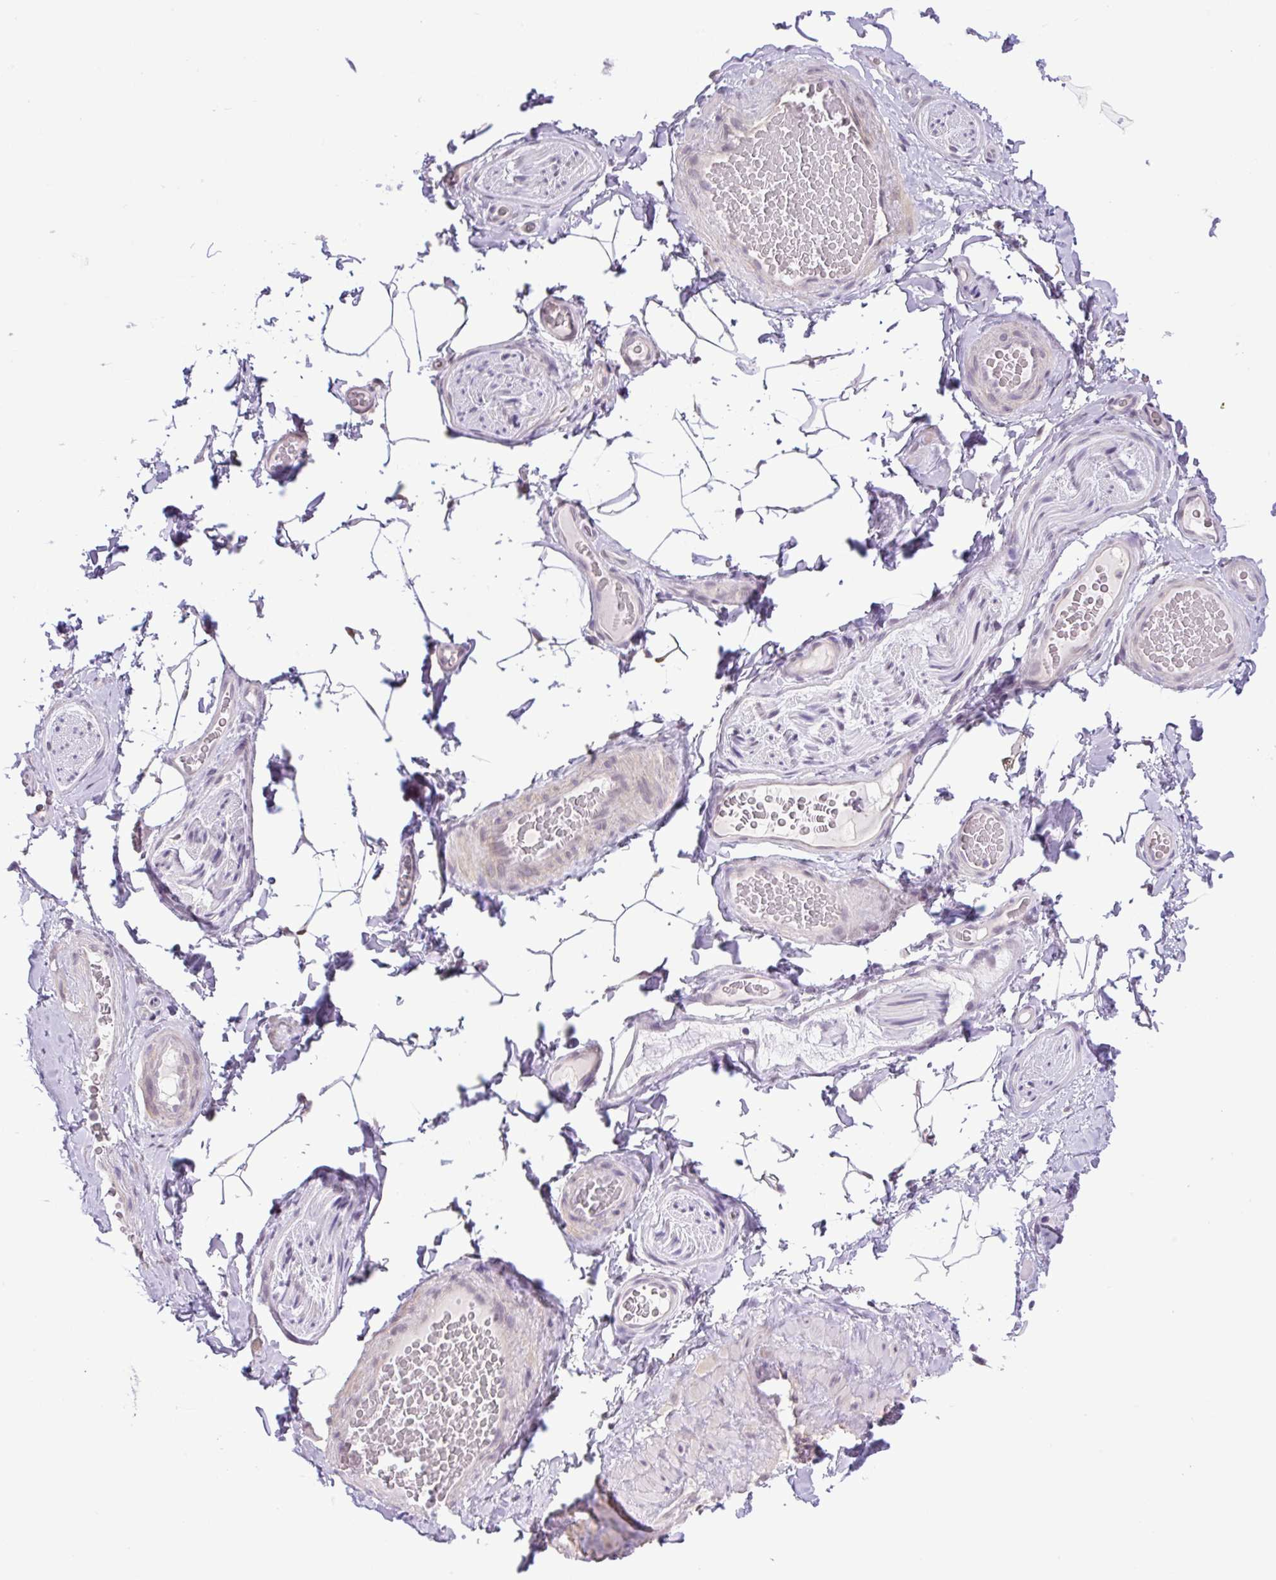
{"staining": {"intensity": "negative", "quantity": "none", "location": "none"}, "tissue": "adipose tissue", "cell_type": "Adipocytes", "image_type": "normal", "snomed": [{"axis": "morphology", "description": "Normal tissue, NOS"}, {"axis": "topography", "description": "Vascular tissue"}, {"axis": "topography", "description": "Peripheral nerve tissue"}], "caption": "The micrograph exhibits no staining of adipocytes in normal adipose tissue.", "gene": "KPNA1", "patient": {"sex": "male", "age": 41}}